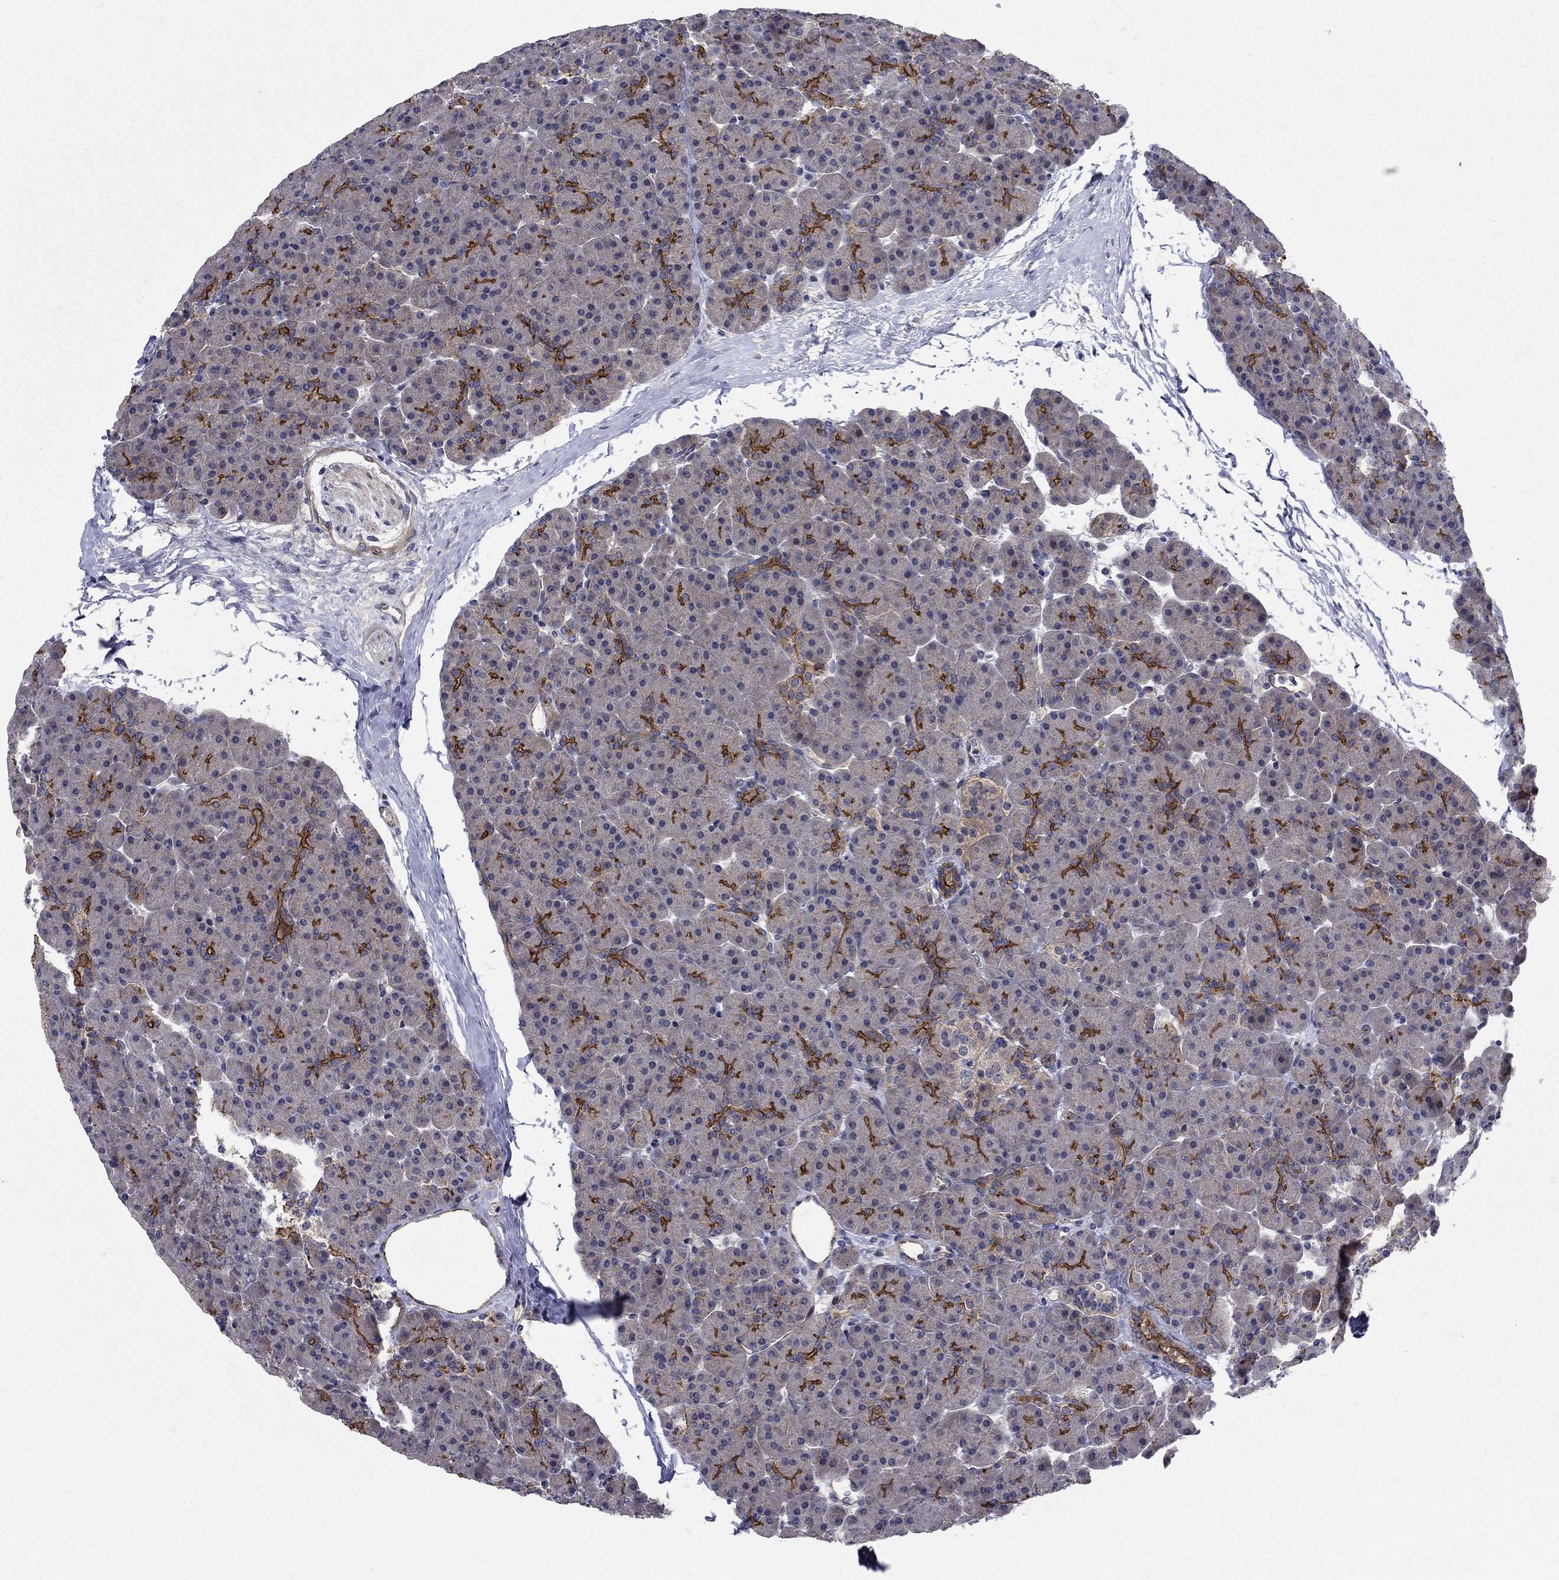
{"staining": {"intensity": "strong", "quantity": ">75%", "location": "cytoplasmic/membranous"}, "tissue": "pancreas", "cell_type": "Exocrine glandular cells", "image_type": "normal", "snomed": [{"axis": "morphology", "description": "Normal tissue, NOS"}, {"axis": "topography", "description": "Pancreas"}], "caption": "Pancreas stained for a protein displays strong cytoplasmic/membranous positivity in exocrine glandular cells.", "gene": "SLC7A1", "patient": {"sex": "female", "age": 44}}